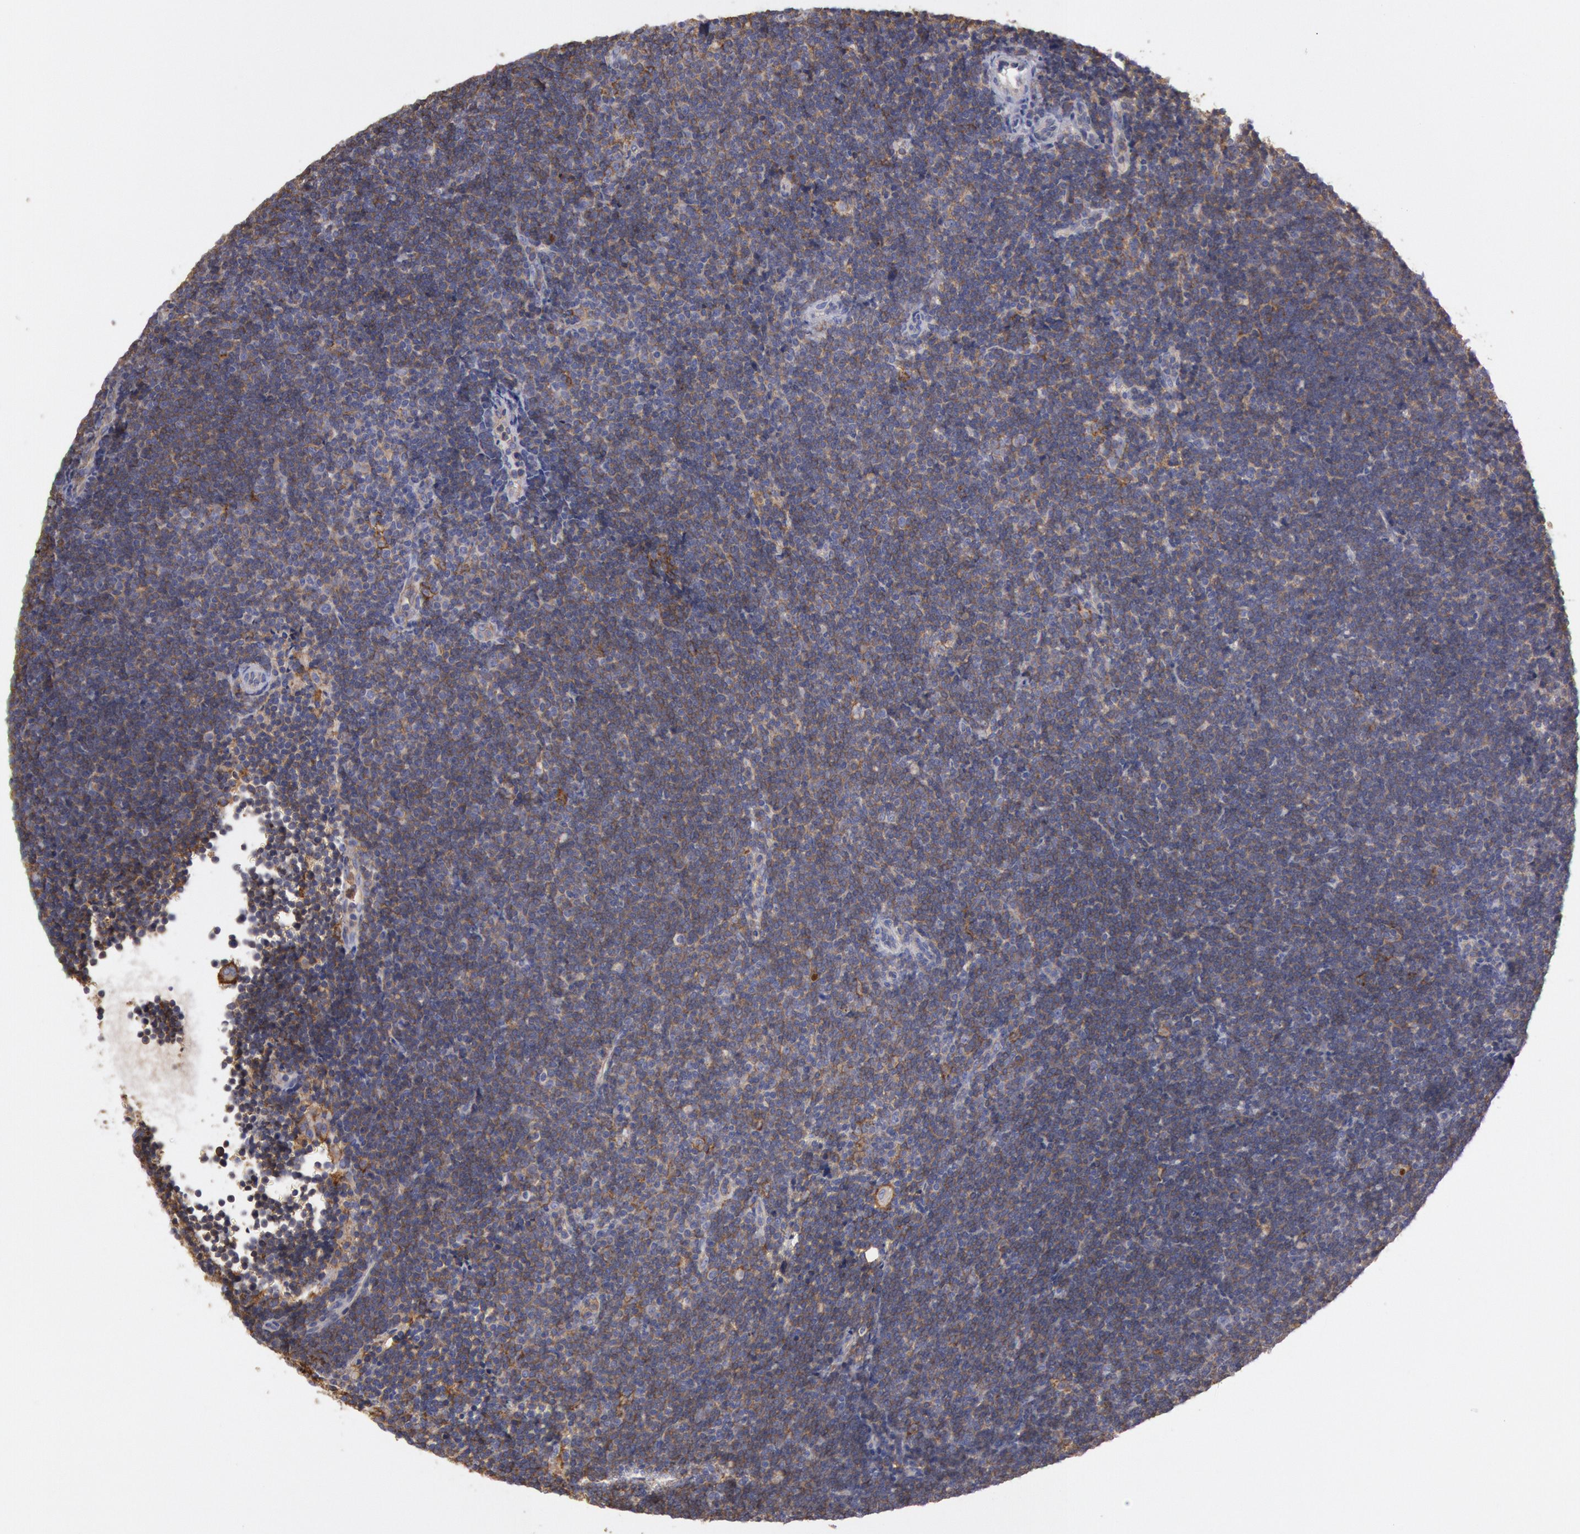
{"staining": {"intensity": "moderate", "quantity": ">75%", "location": "cytoplasmic/membranous"}, "tissue": "lymphoma", "cell_type": "Tumor cells", "image_type": "cancer", "snomed": [{"axis": "morphology", "description": "Malignant lymphoma, non-Hodgkin's type, Low grade"}, {"axis": "topography", "description": "Lymph node"}], "caption": "Immunohistochemical staining of lymphoma demonstrates medium levels of moderate cytoplasmic/membranous staining in approximately >75% of tumor cells.", "gene": "SNAP23", "patient": {"sex": "female", "age": 51}}